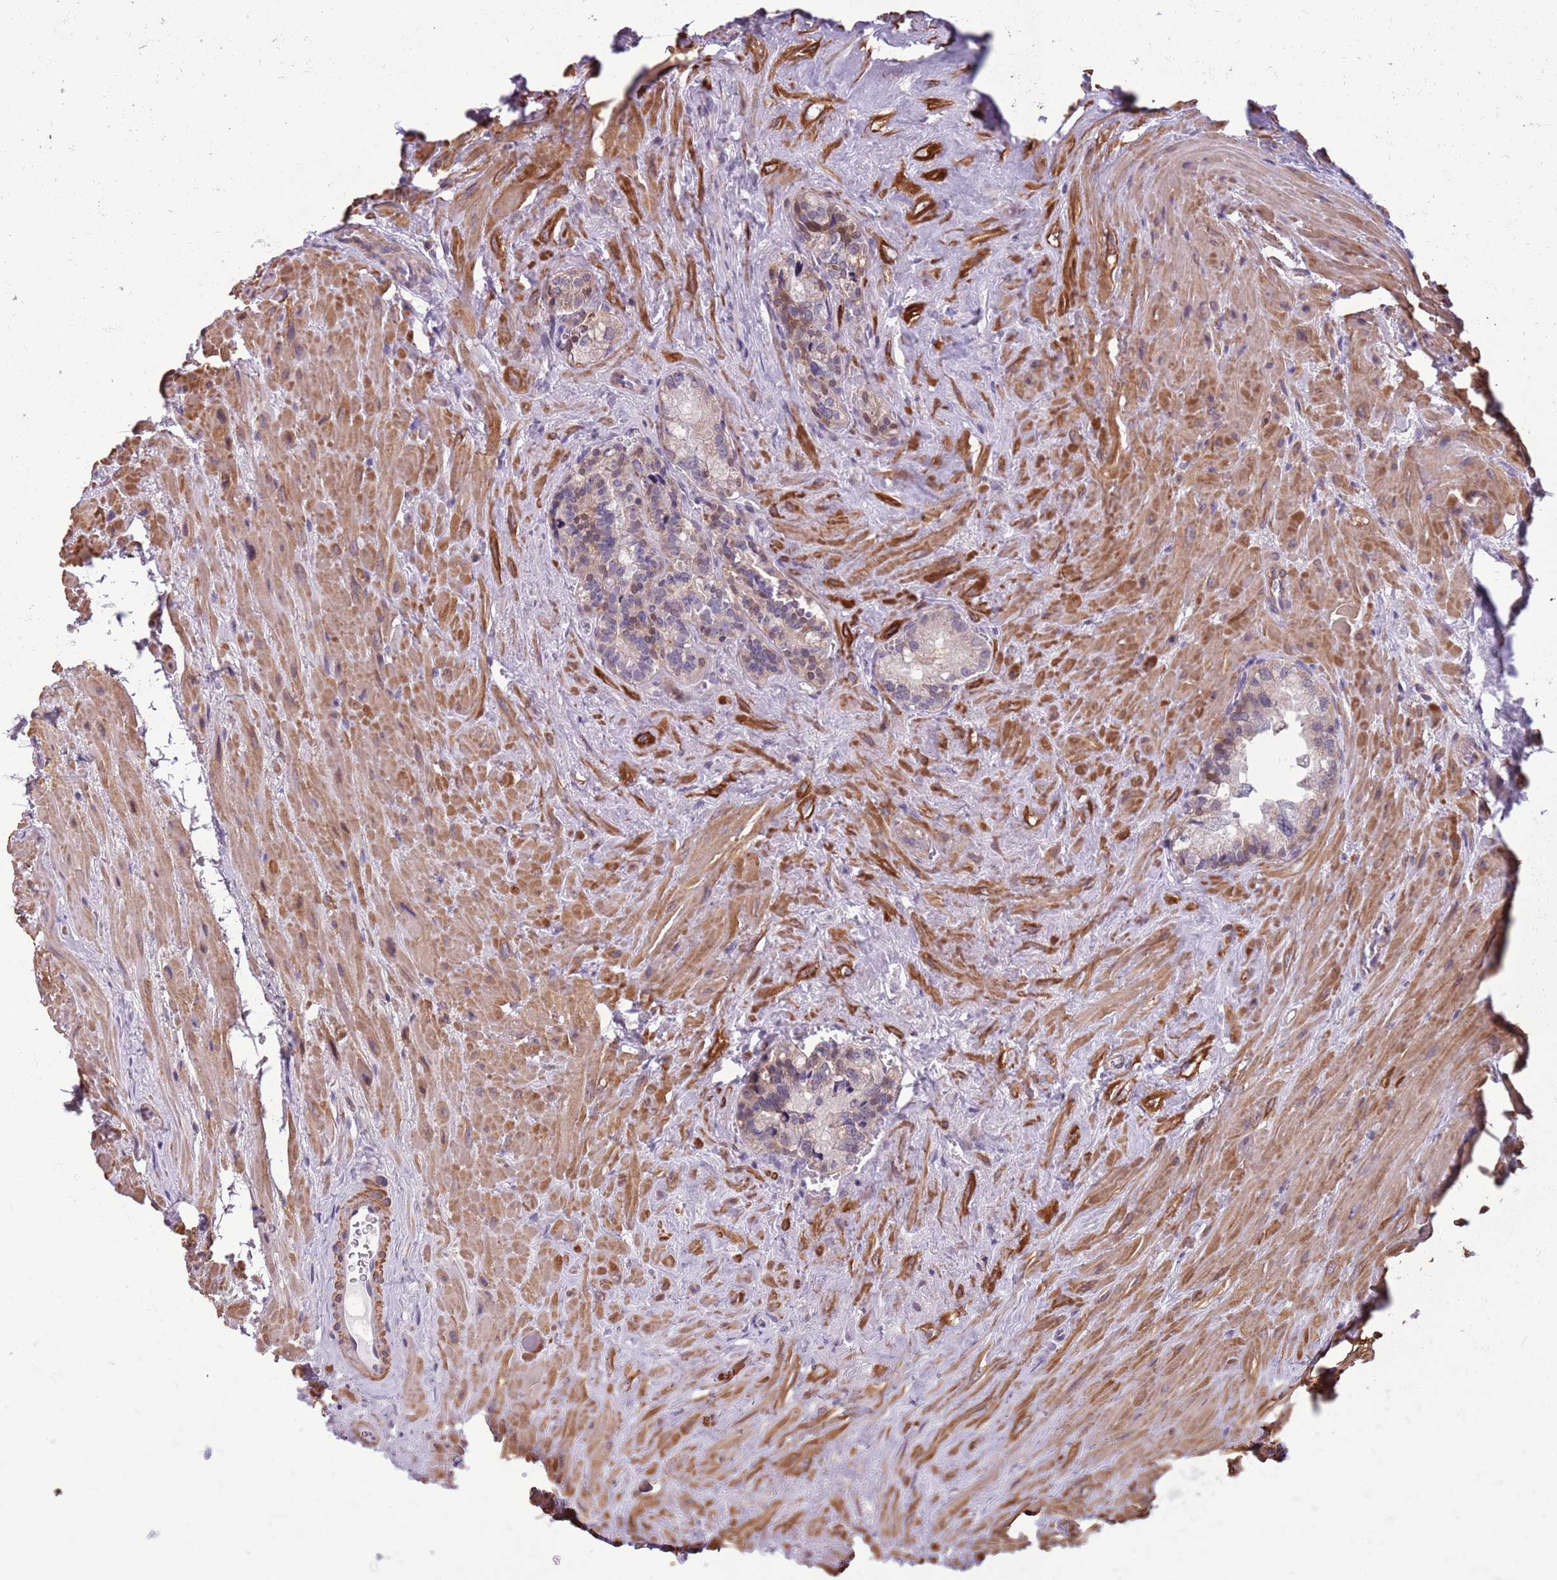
{"staining": {"intensity": "moderate", "quantity": "<25%", "location": "nuclear"}, "tissue": "seminal vesicle", "cell_type": "Glandular cells", "image_type": "normal", "snomed": [{"axis": "morphology", "description": "Normal tissue, NOS"}, {"axis": "topography", "description": "Seminal veicle"}], "caption": "Protein staining reveals moderate nuclear positivity in approximately <25% of glandular cells in benign seminal vesicle. (Brightfield microscopy of DAB IHC at high magnification).", "gene": "JAML", "patient": {"sex": "male", "age": 68}}